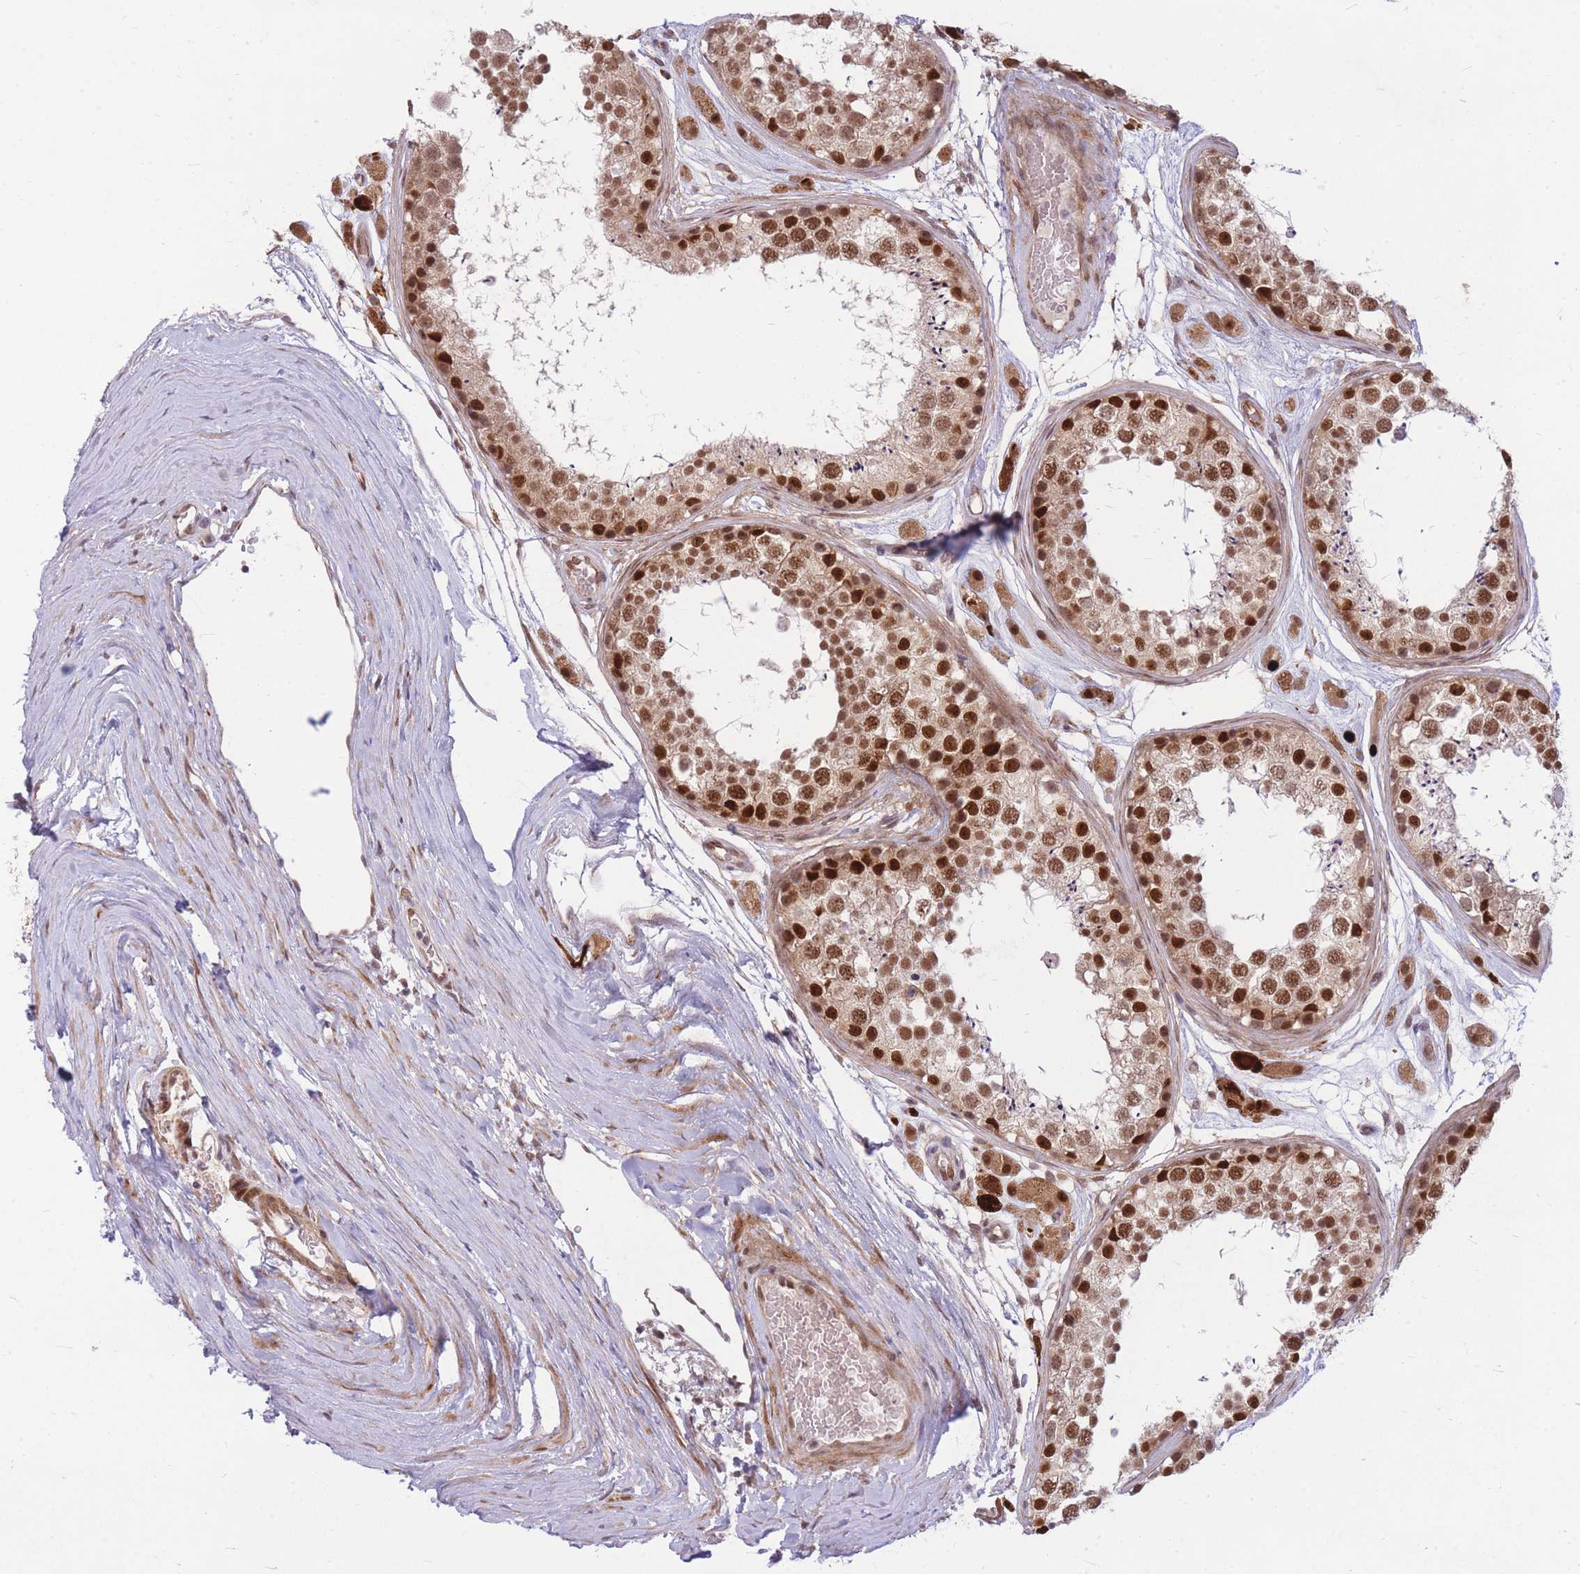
{"staining": {"intensity": "strong", "quantity": ">75%", "location": "nuclear"}, "tissue": "testis", "cell_type": "Cells in seminiferous ducts", "image_type": "normal", "snomed": [{"axis": "morphology", "description": "Normal tissue, NOS"}, {"axis": "topography", "description": "Testis"}], "caption": "Strong nuclear expression is identified in approximately >75% of cells in seminiferous ducts in normal testis. (brown staining indicates protein expression, while blue staining denotes nuclei).", "gene": "ERCC2", "patient": {"sex": "male", "age": 25}}